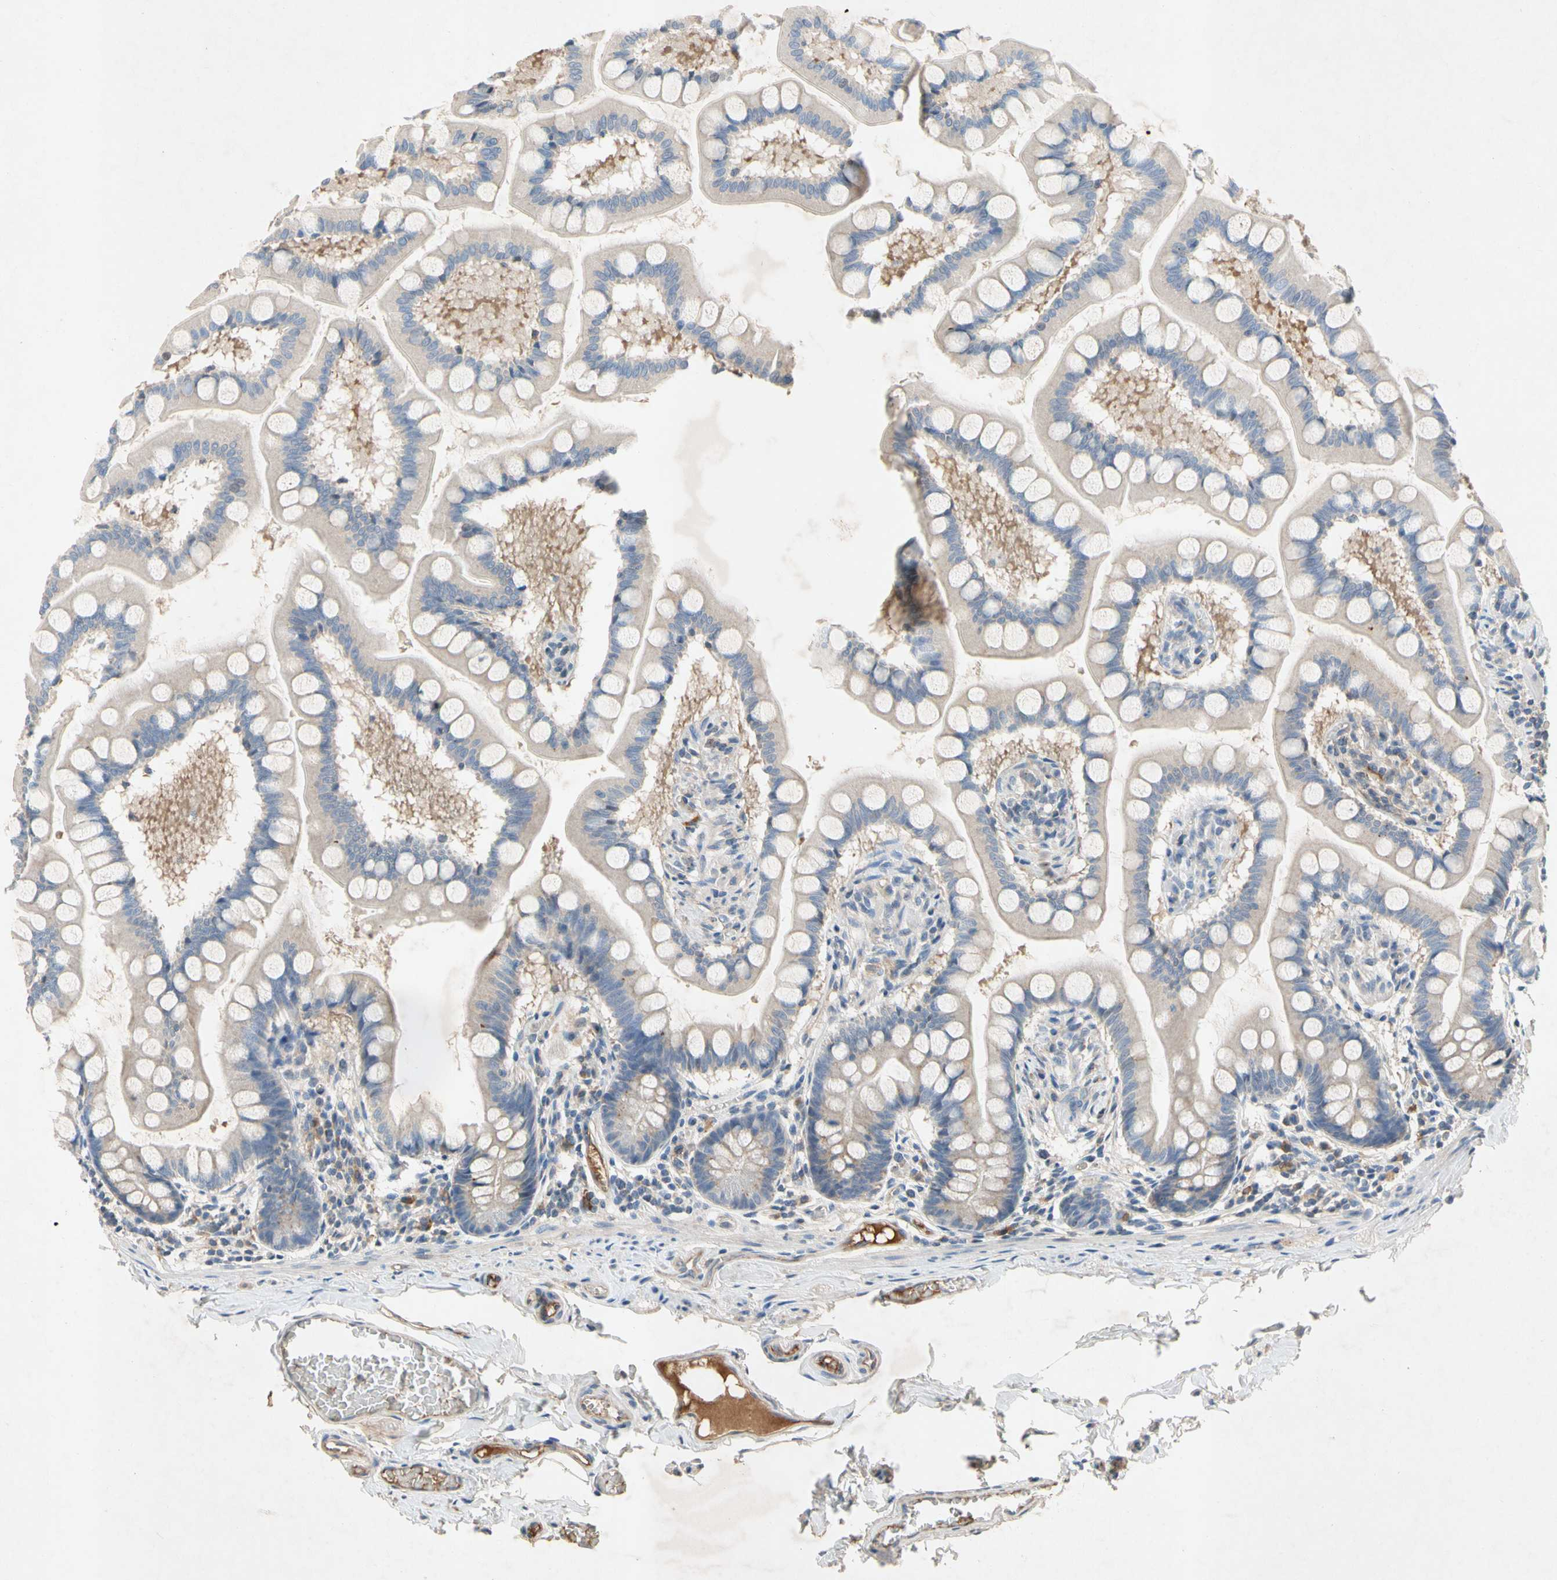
{"staining": {"intensity": "strong", "quantity": "25%-75%", "location": "cytoplasmic/membranous"}, "tissue": "small intestine", "cell_type": "Glandular cells", "image_type": "normal", "snomed": [{"axis": "morphology", "description": "Normal tissue, NOS"}, {"axis": "topography", "description": "Small intestine"}], "caption": "The micrograph displays immunohistochemical staining of normal small intestine. There is strong cytoplasmic/membranous expression is appreciated in about 25%-75% of glandular cells.", "gene": "NDFIP2", "patient": {"sex": "male", "age": 41}}